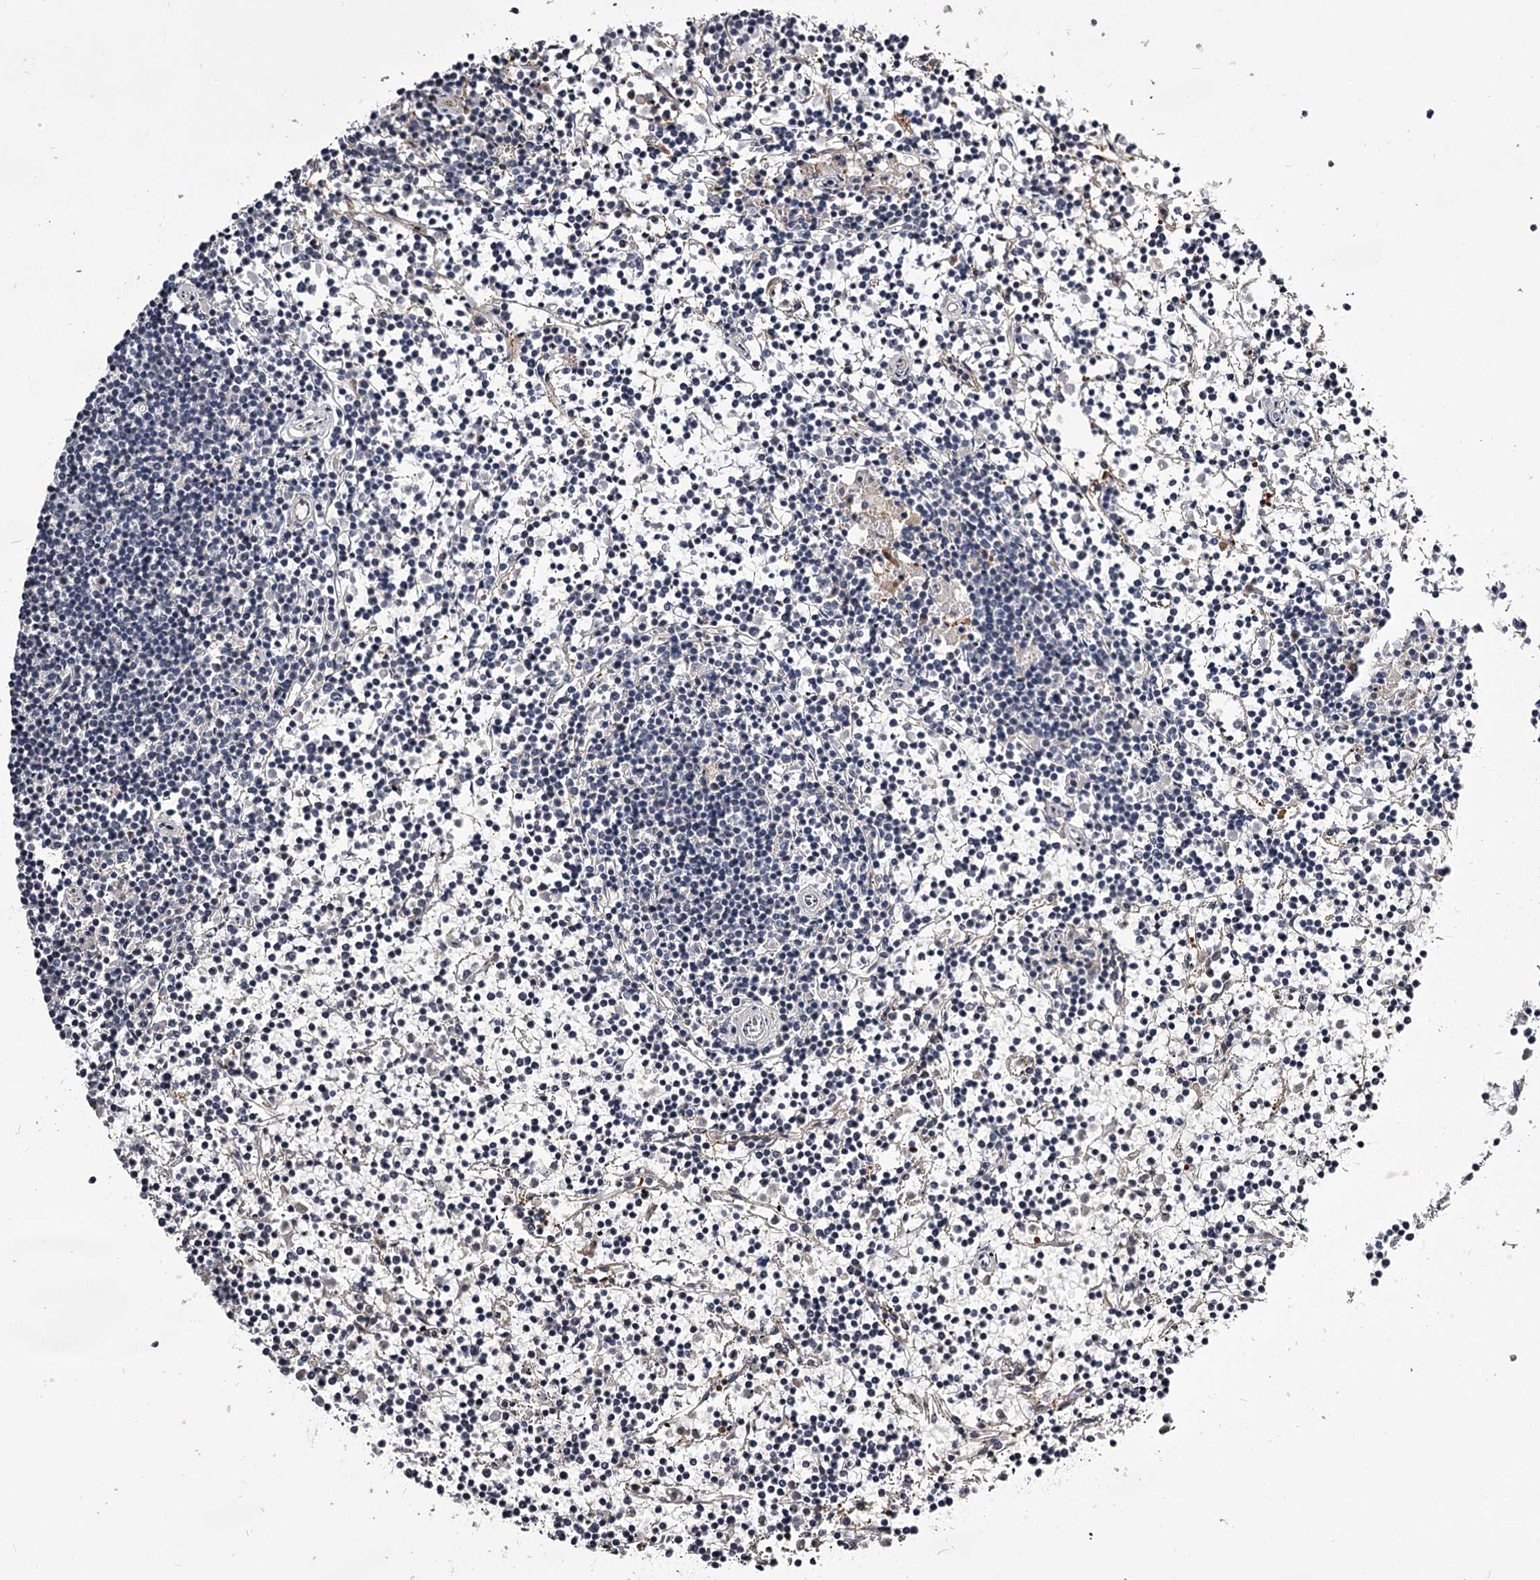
{"staining": {"intensity": "negative", "quantity": "none", "location": "none"}, "tissue": "lymphoma", "cell_type": "Tumor cells", "image_type": "cancer", "snomed": [{"axis": "morphology", "description": "Malignant lymphoma, non-Hodgkin's type, Low grade"}, {"axis": "topography", "description": "Spleen"}], "caption": "Tumor cells are negative for brown protein staining in malignant lymphoma, non-Hodgkin's type (low-grade).", "gene": "GSTO1", "patient": {"sex": "female", "age": 19}}